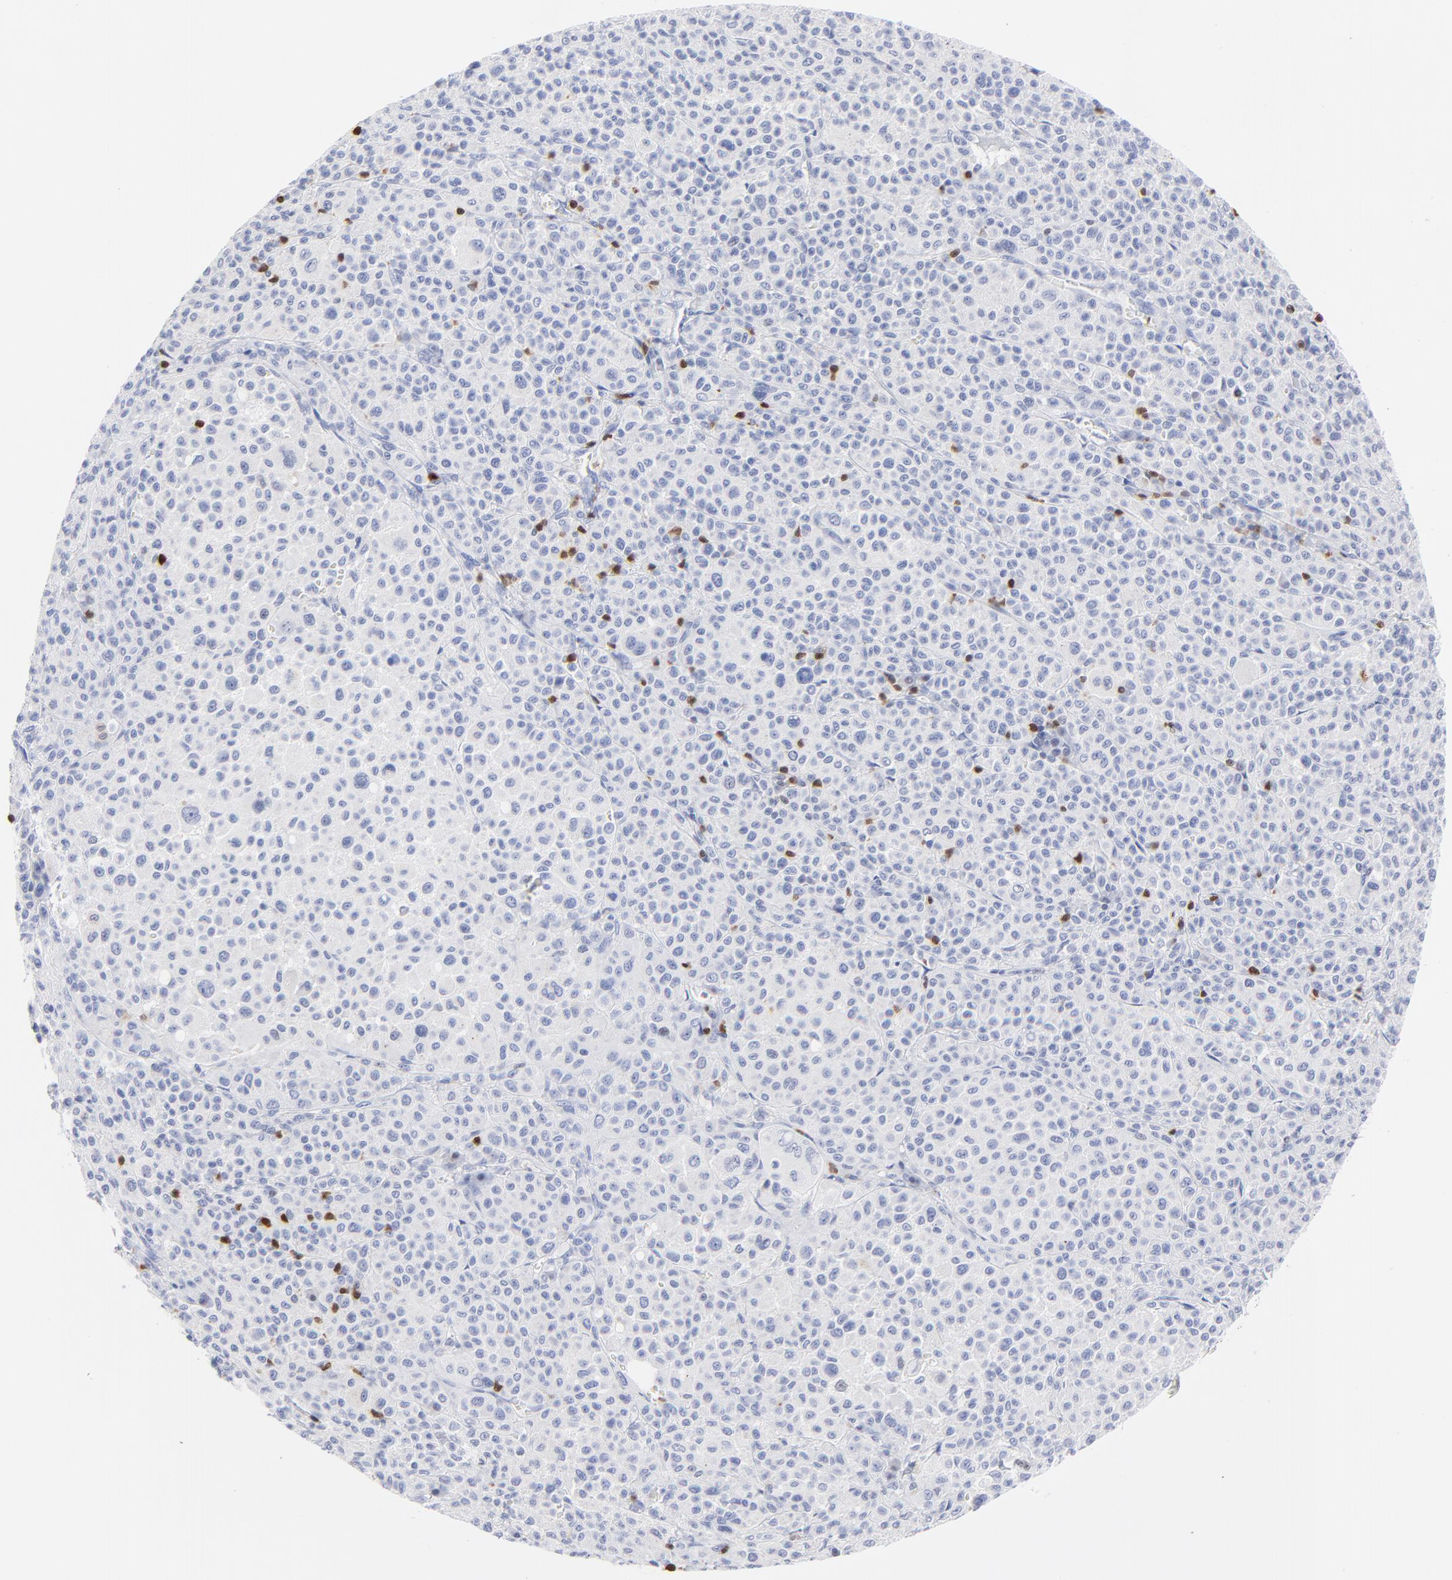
{"staining": {"intensity": "negative", "quantity": "none", "location": "none"}, "tissue": "melanoma", "cell_type": "Tumor cells", "image_type": "cancer", "snomed": [{"axis": "morphology", "description": "Malignant melanoma, Metastatic site"}, {"axis": "topography", "description": "Skin"}], "caption": "Tumor cells show no significant expression in malignant melanoma (metastatic site).", "gene": "ZAP70", "patient": {"sex": "female", "age": 74}}